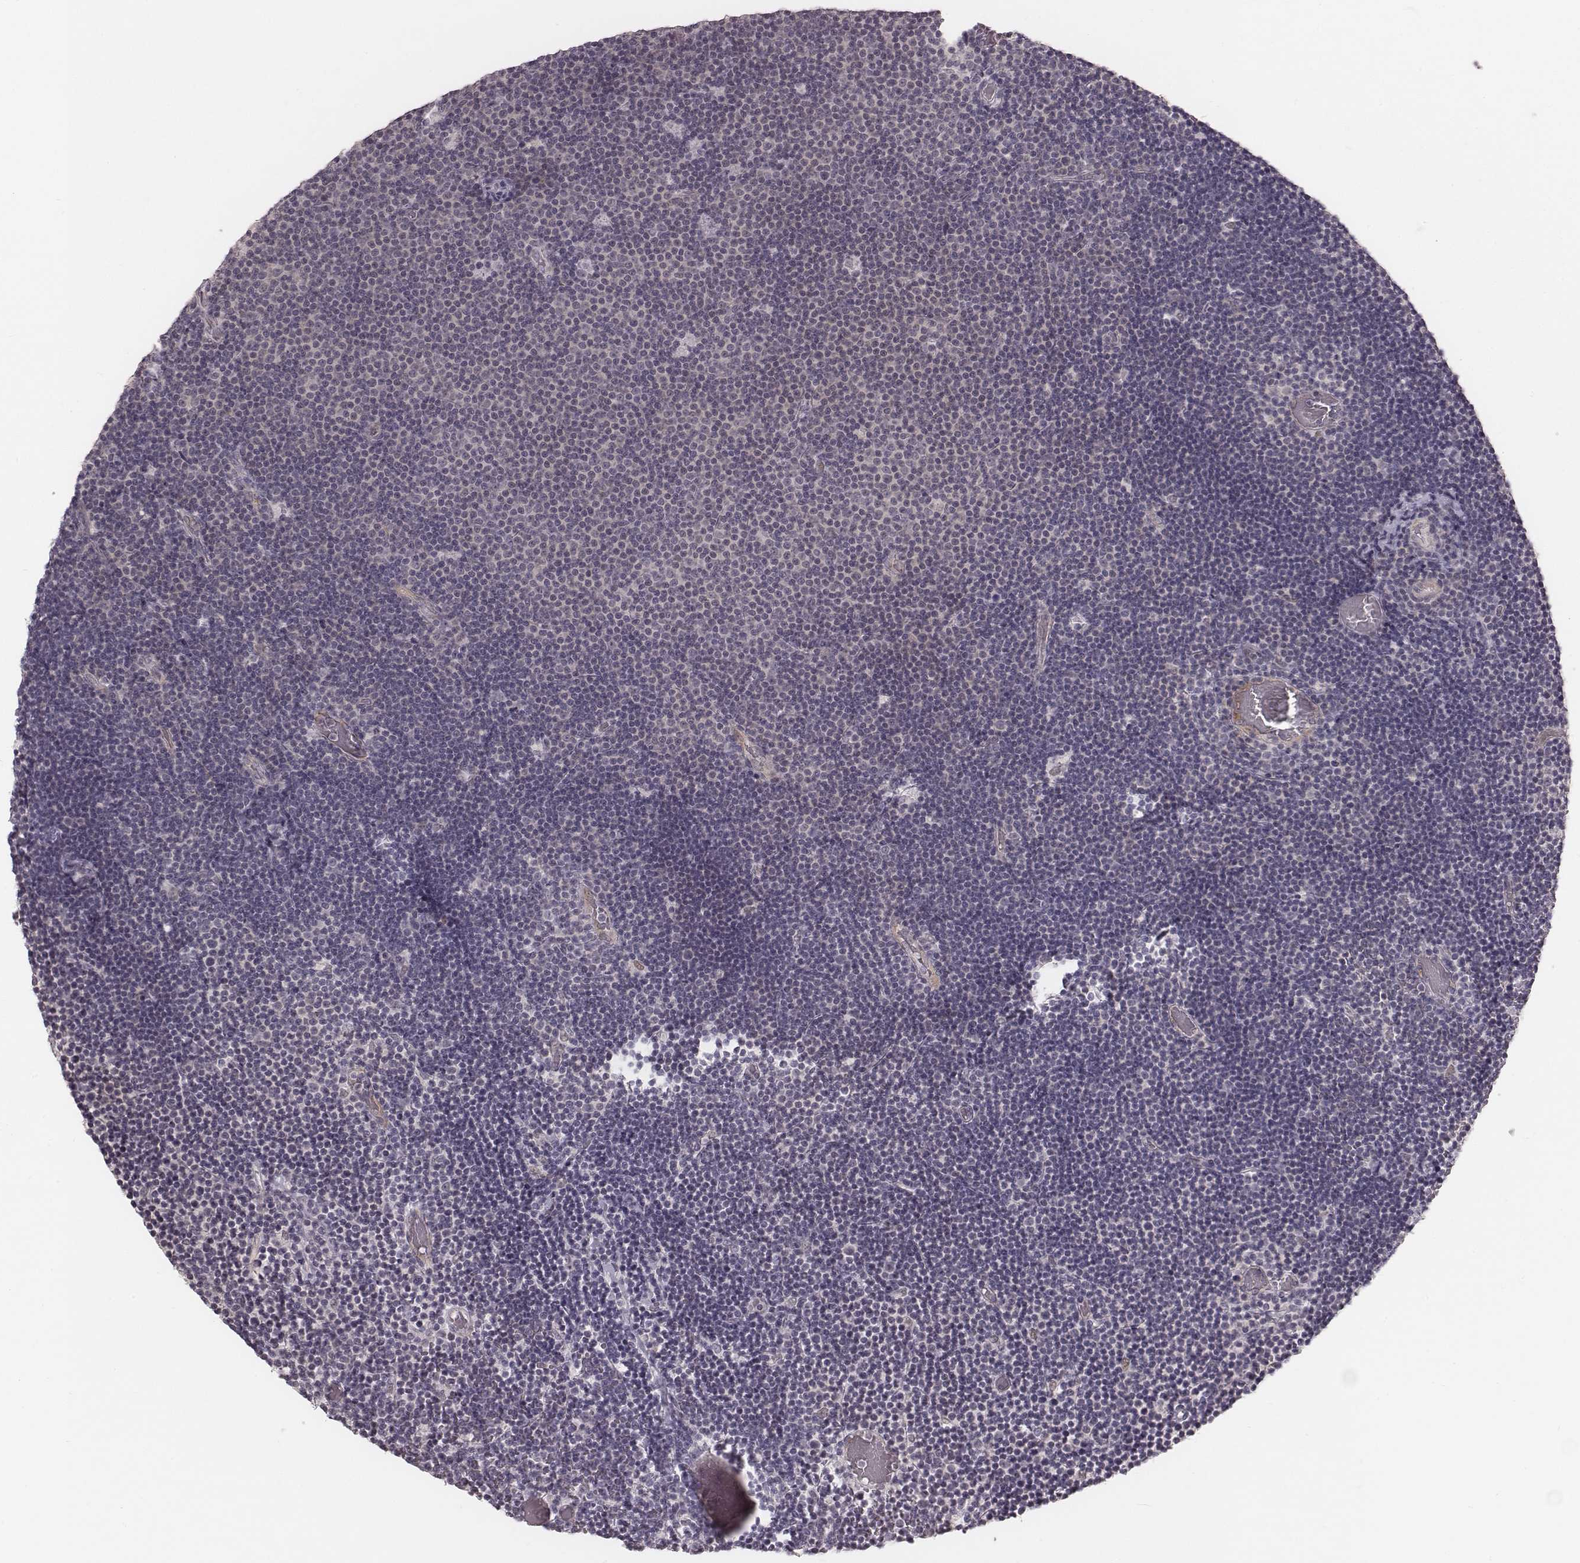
{"staining": {"intensity": "negative", "quantity": "none", "location": "none"}, "tissue": "lymphoma", "cell_type": "Tumor cells", "image_type": "cancer", "snomed": [{"axis": "morphology", "description": "Malignant lymphoma, non-Hodgkin's type, Low grade"}, {"axis": "topography", "description": "Brain"}], "caption": "This photomicrograph is of lymphoma stained with immunohistochemistry to label a protein in brown with the nuclei are counter-stained blue. There is no expression in tumor cells. The staining is performed using DAB (3,3'-diaminobenzidine) brown chromogen with nuclei counter-stained in using hematoxylin.", "gene": "IQCG", "patient": {"sex": "female", "age": 66}}